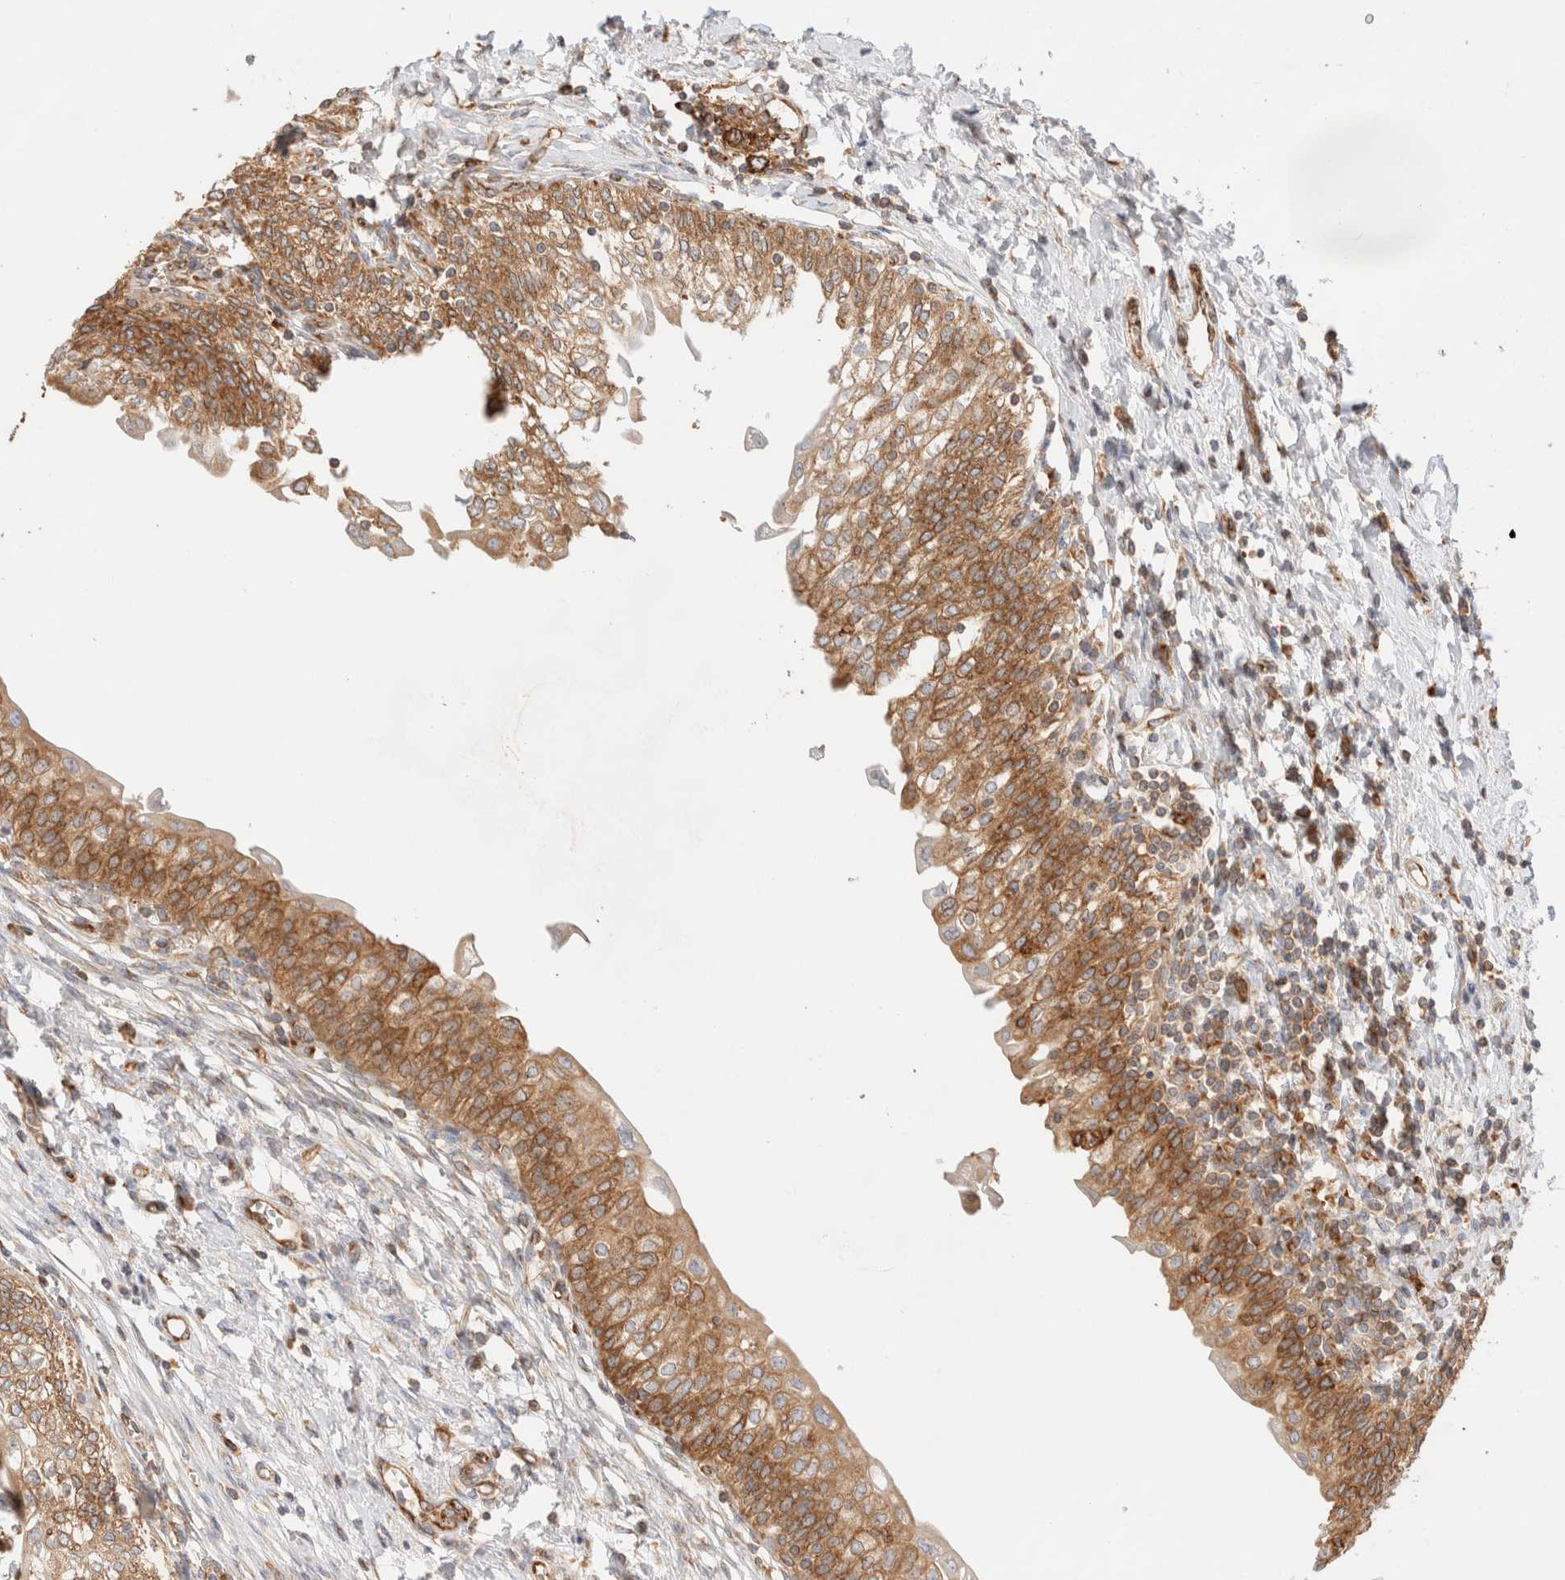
{"staining": {"intensity": "strong", "quantity": ">75%", "location": "cytoplasmic/membranous"}, "tissue": "urinary bladder", "cell_type": "Urothelial cells", "image_type": "normal", "snomed": [{"axis": "morphology", "description": "Normal tissue, NOS"}, {"axis": "topography", "description": "Urinary bladder"}], "caption": "The histopathology image displays staining of unremarkable urinary bladder, revealing strong cytoplasmic/membranous protein staining (brown color) within urothelial cells.", "gene": "ZC2HC1A", "patient": {"sex": "male", "age": 55}}